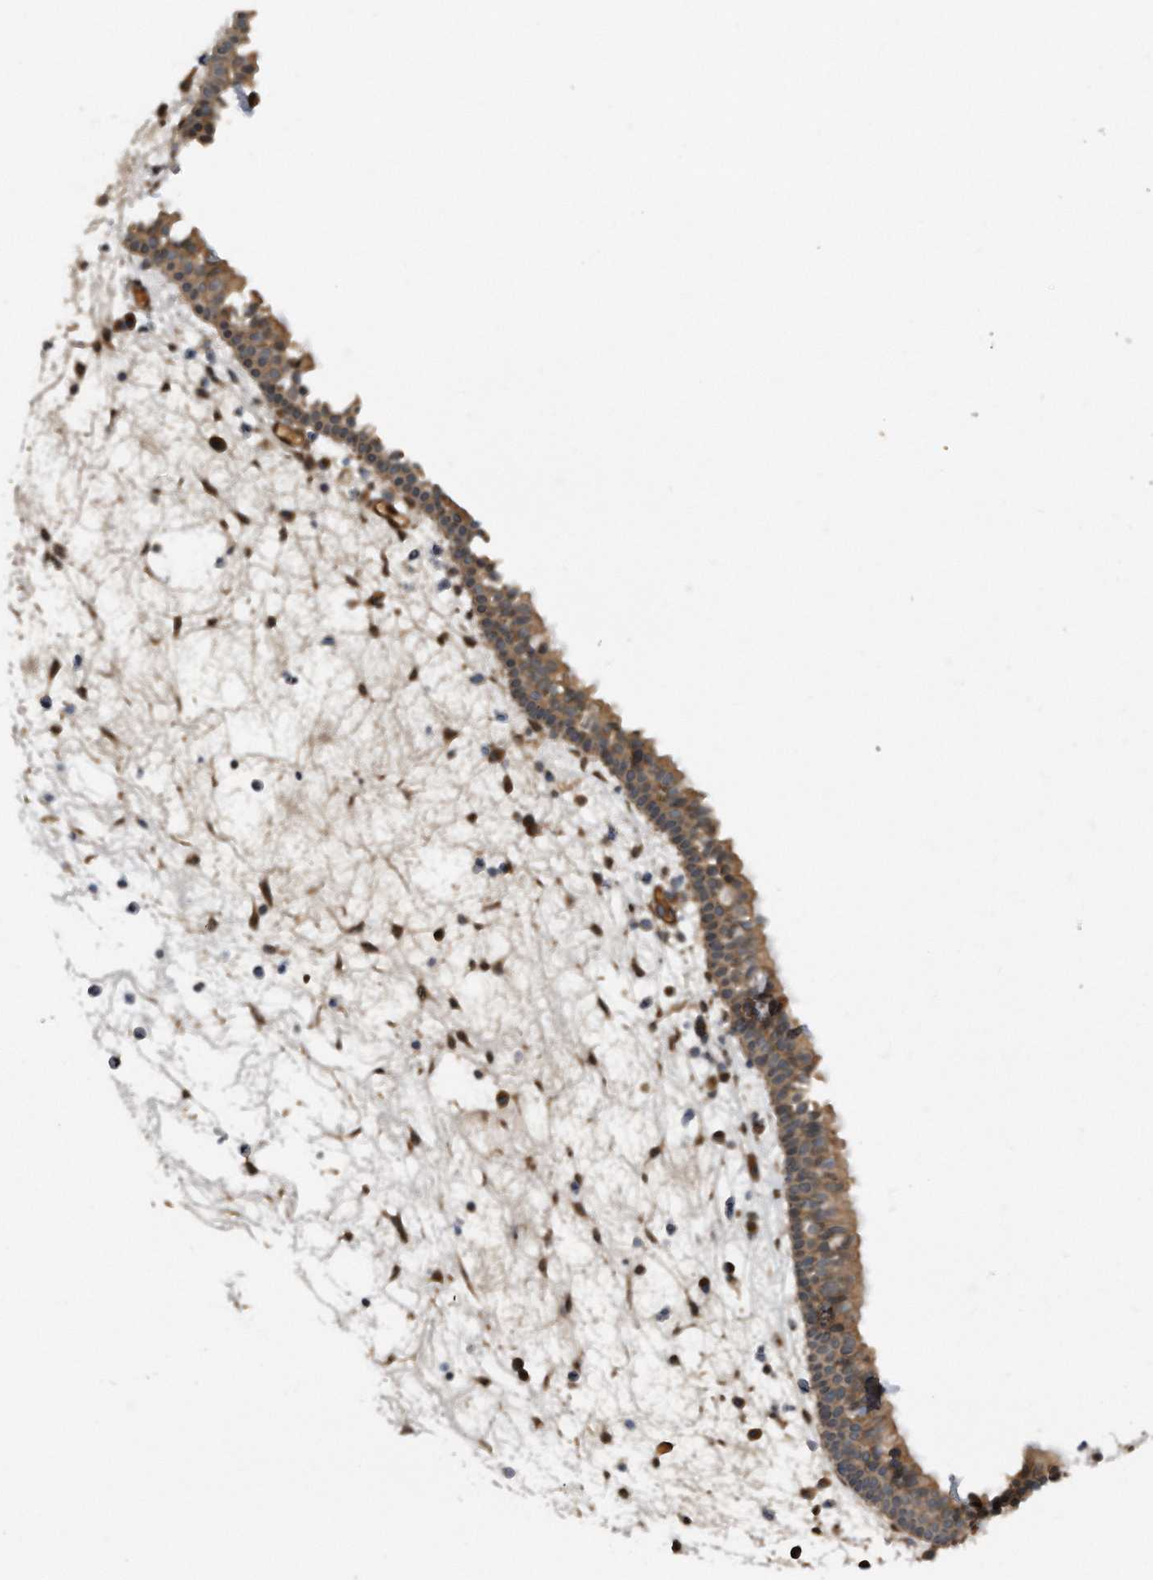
{"staining": {"intensity": "moderate", "quantity": ">75%", "location": "cytoplasmic/membranous"}, "tissue": "nasopharynx", "cell_type": "Respiratory epithelial cells", "image_type": "normal", "snomed": [{"axis": "morphology", "description": "Normal tissue, NOS"}, {"axis": "morphology", "description": "Inflammation, NOS"}, {"axis": "morphology", "description": "Malignant melanoma, Metastatic site"}, {"axis": "topography", "description": "Nasopharynx"}], "caption": "Immunohistochemistry (IHC) of normal nasopharynx reveals medium levels of moderate cytoplasmic/membranous staining in about >75% of respiratory epithelial cells.", "gene": "ZNF79", "patient": {"sex": "male", "age": 70}}